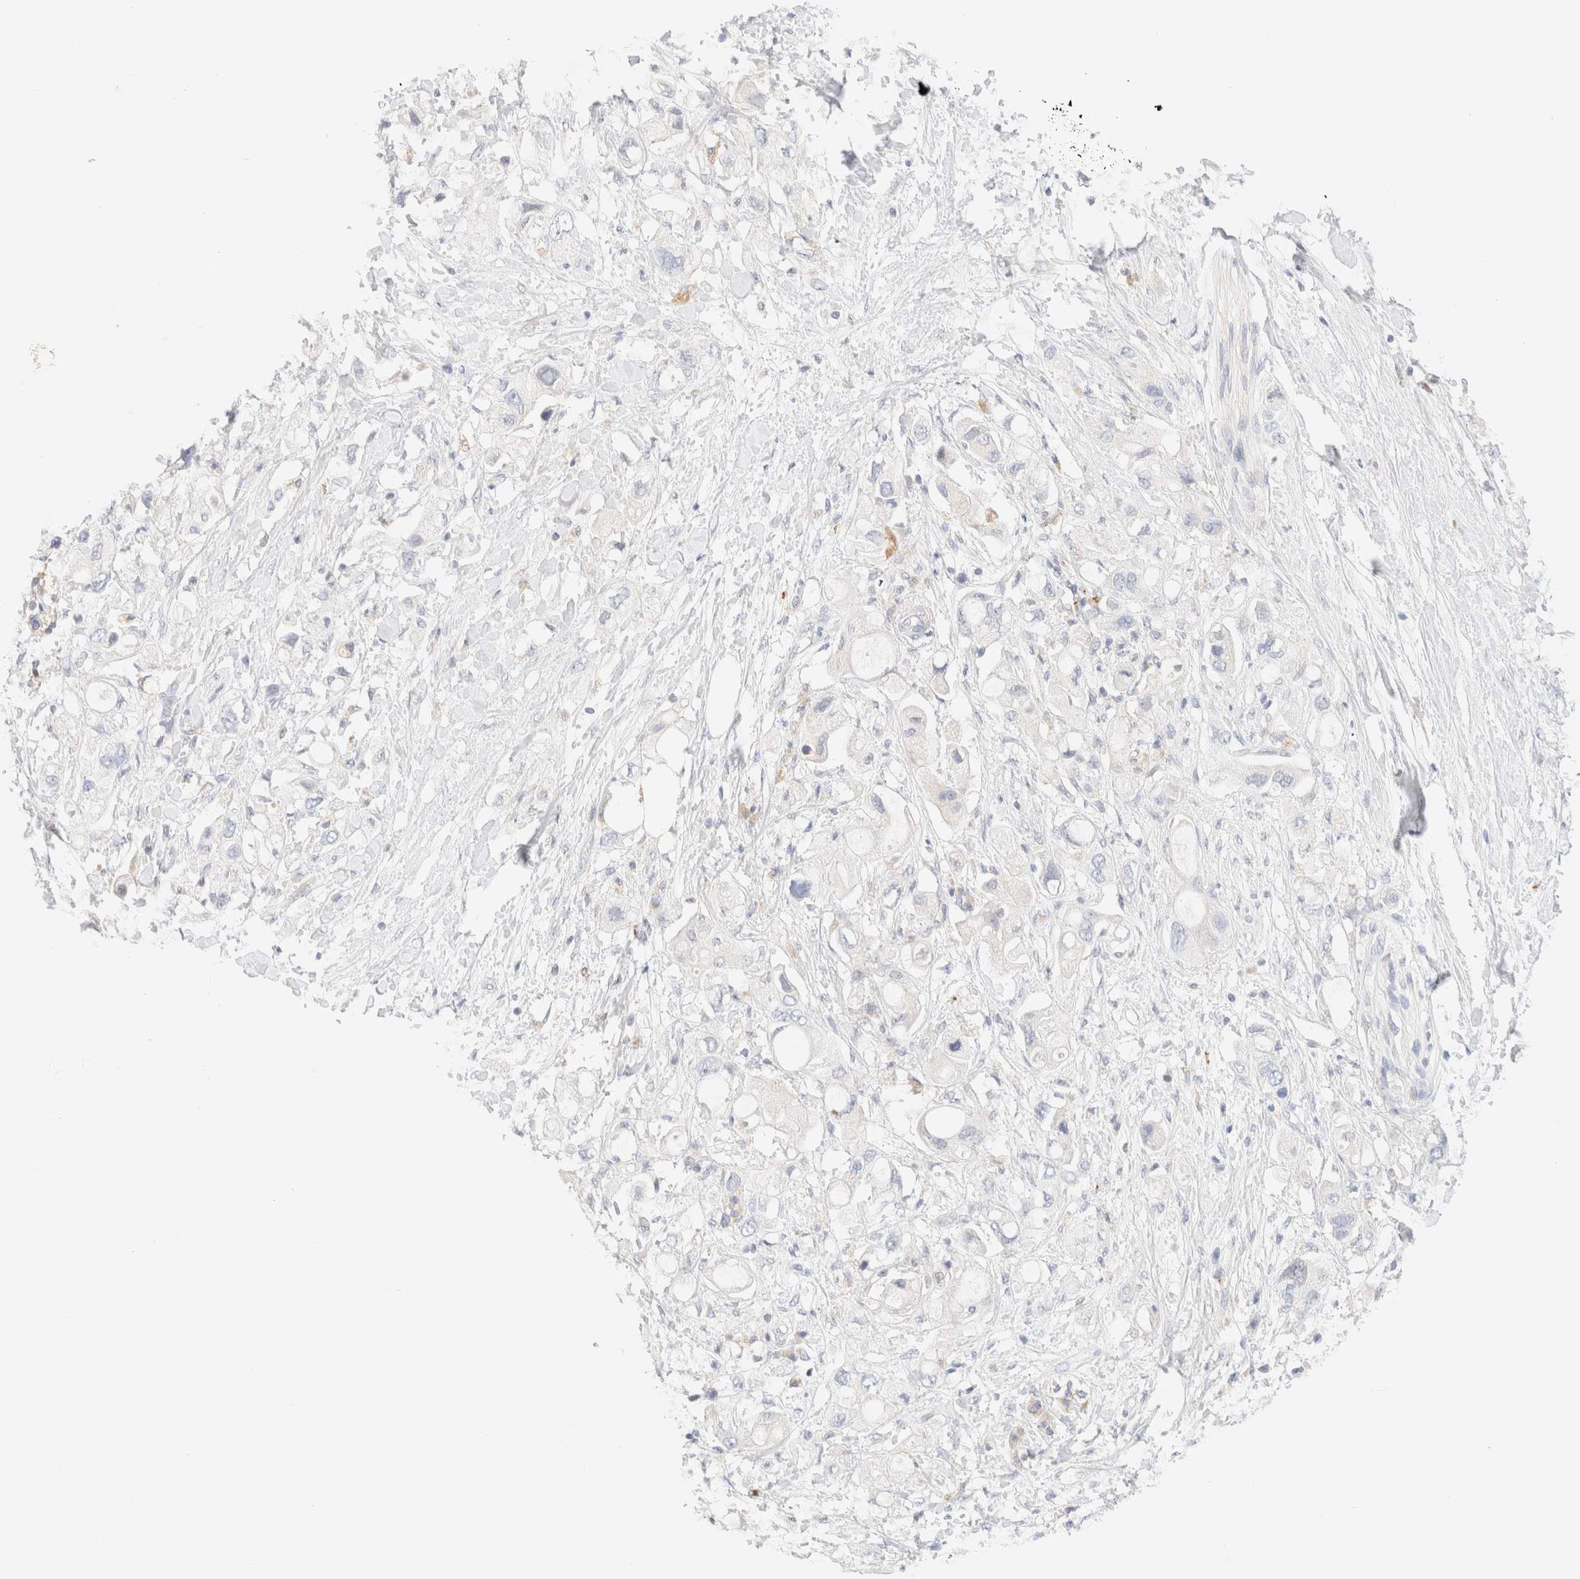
{"staining": {"intensity": "negative", "quantity": "none", "location": "none"}, "tissue": "pancreatic cancer", "cell_type": "Tumor cells", "image_type": "cancer", "snomed": [{"axis": "morphology", "description": "Adenocarcinoma, NOS"}, {"axis": "topography", "description": "Pancreas"}], "caption": "A high-resolution image shows IHC staining of adenocarcinoma (pancreatic), which shows no significant staining in tumor cells.", "gene": "SARM1", "patient": {"sex": "female", "age": 56}}